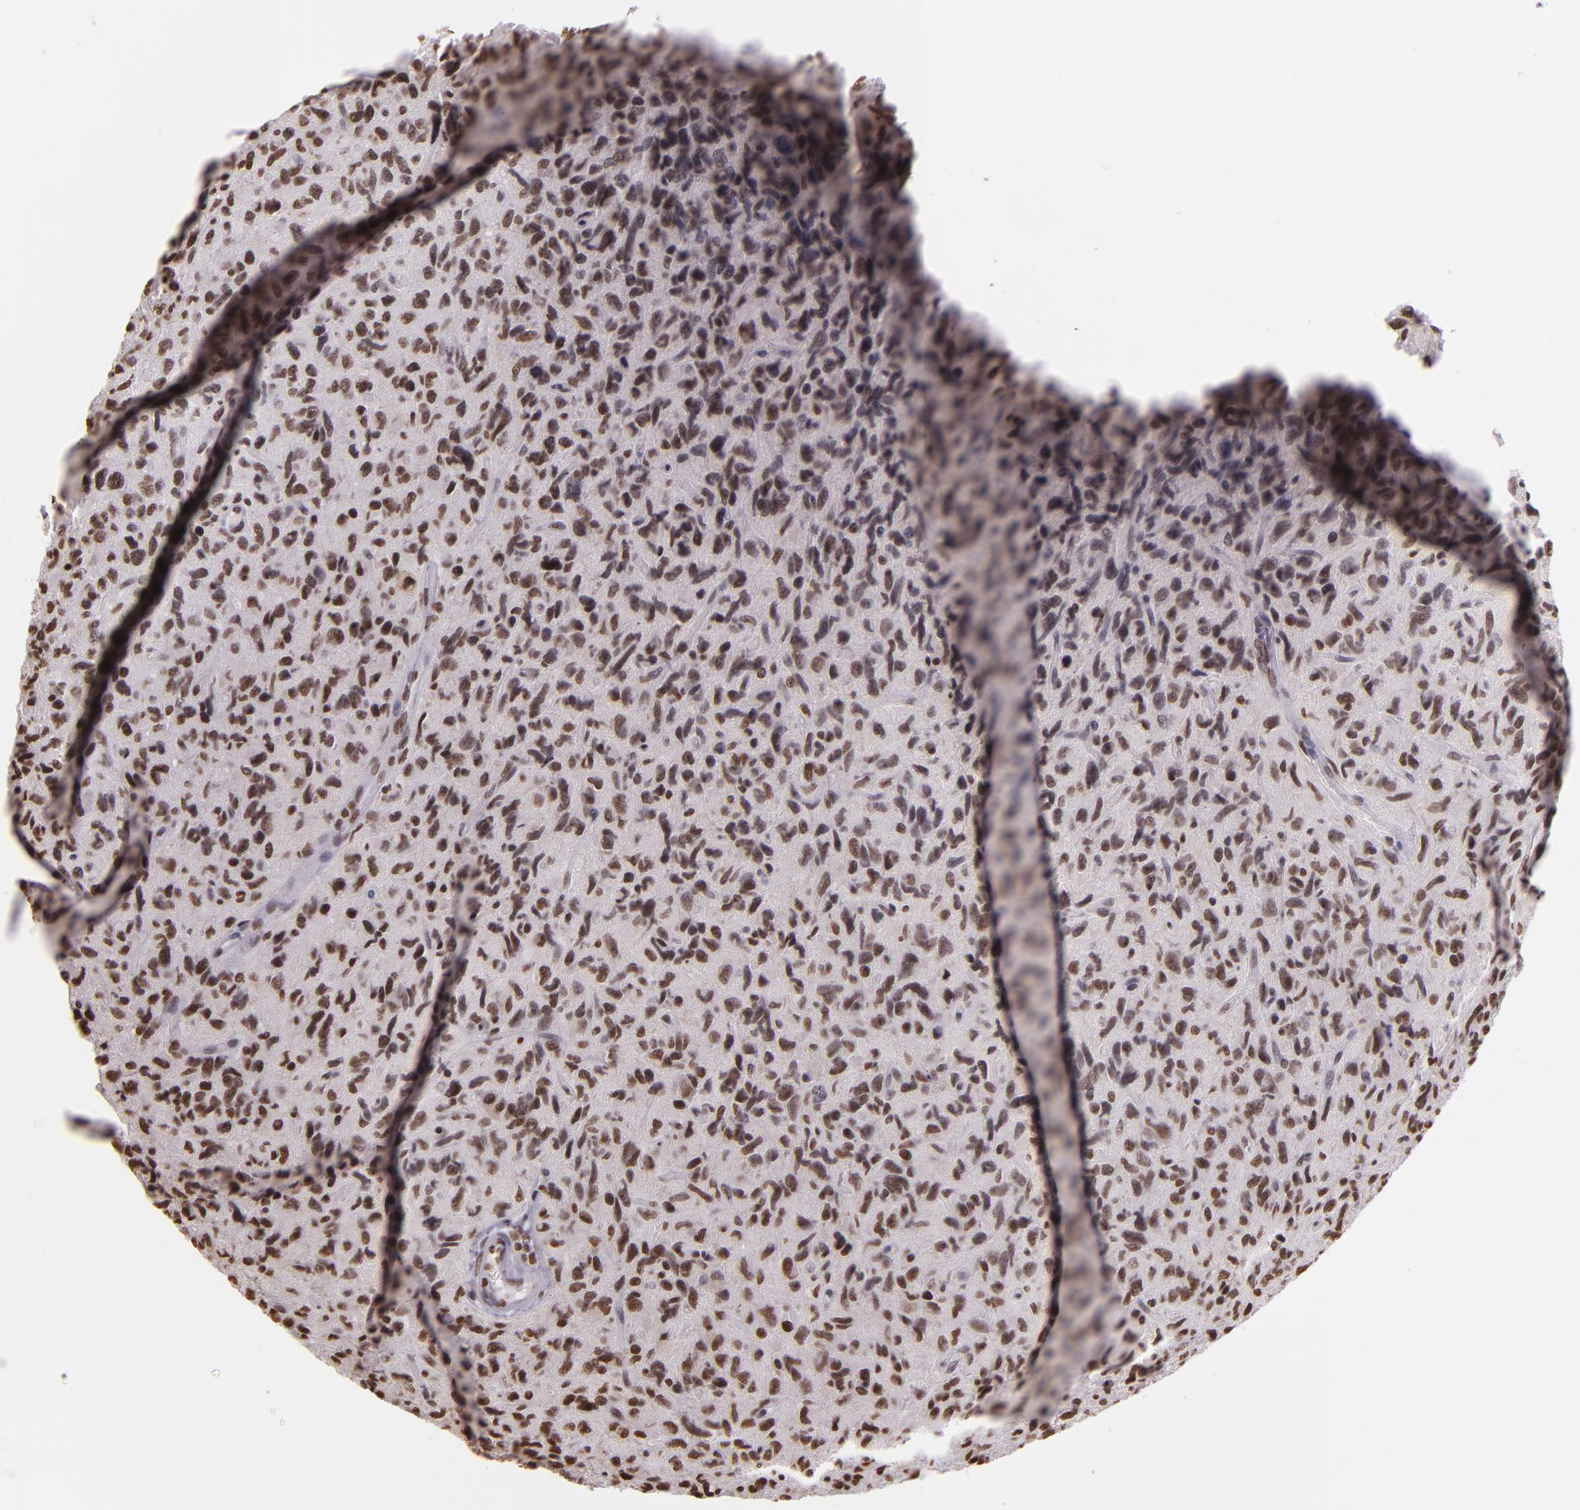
{"staining": {"intensity": "weak", "quantity": ">75%", "location": "nuclear"}, "tissue": "glioma", "cell_type": "Tumor cells", "image_type": "cancer", "snomed": [{"axis": "morphology", "description": "Glioma, malignant, High grade"}, {"axis": "topography", "description": "Brain"}], "caption": "Glioma was stained to show a protein in brown. There is low levels of weak nuclear expression in about >75% of tumor cells.", "gene": "USF1", "patient": {"sex": "female", "age": 60}}